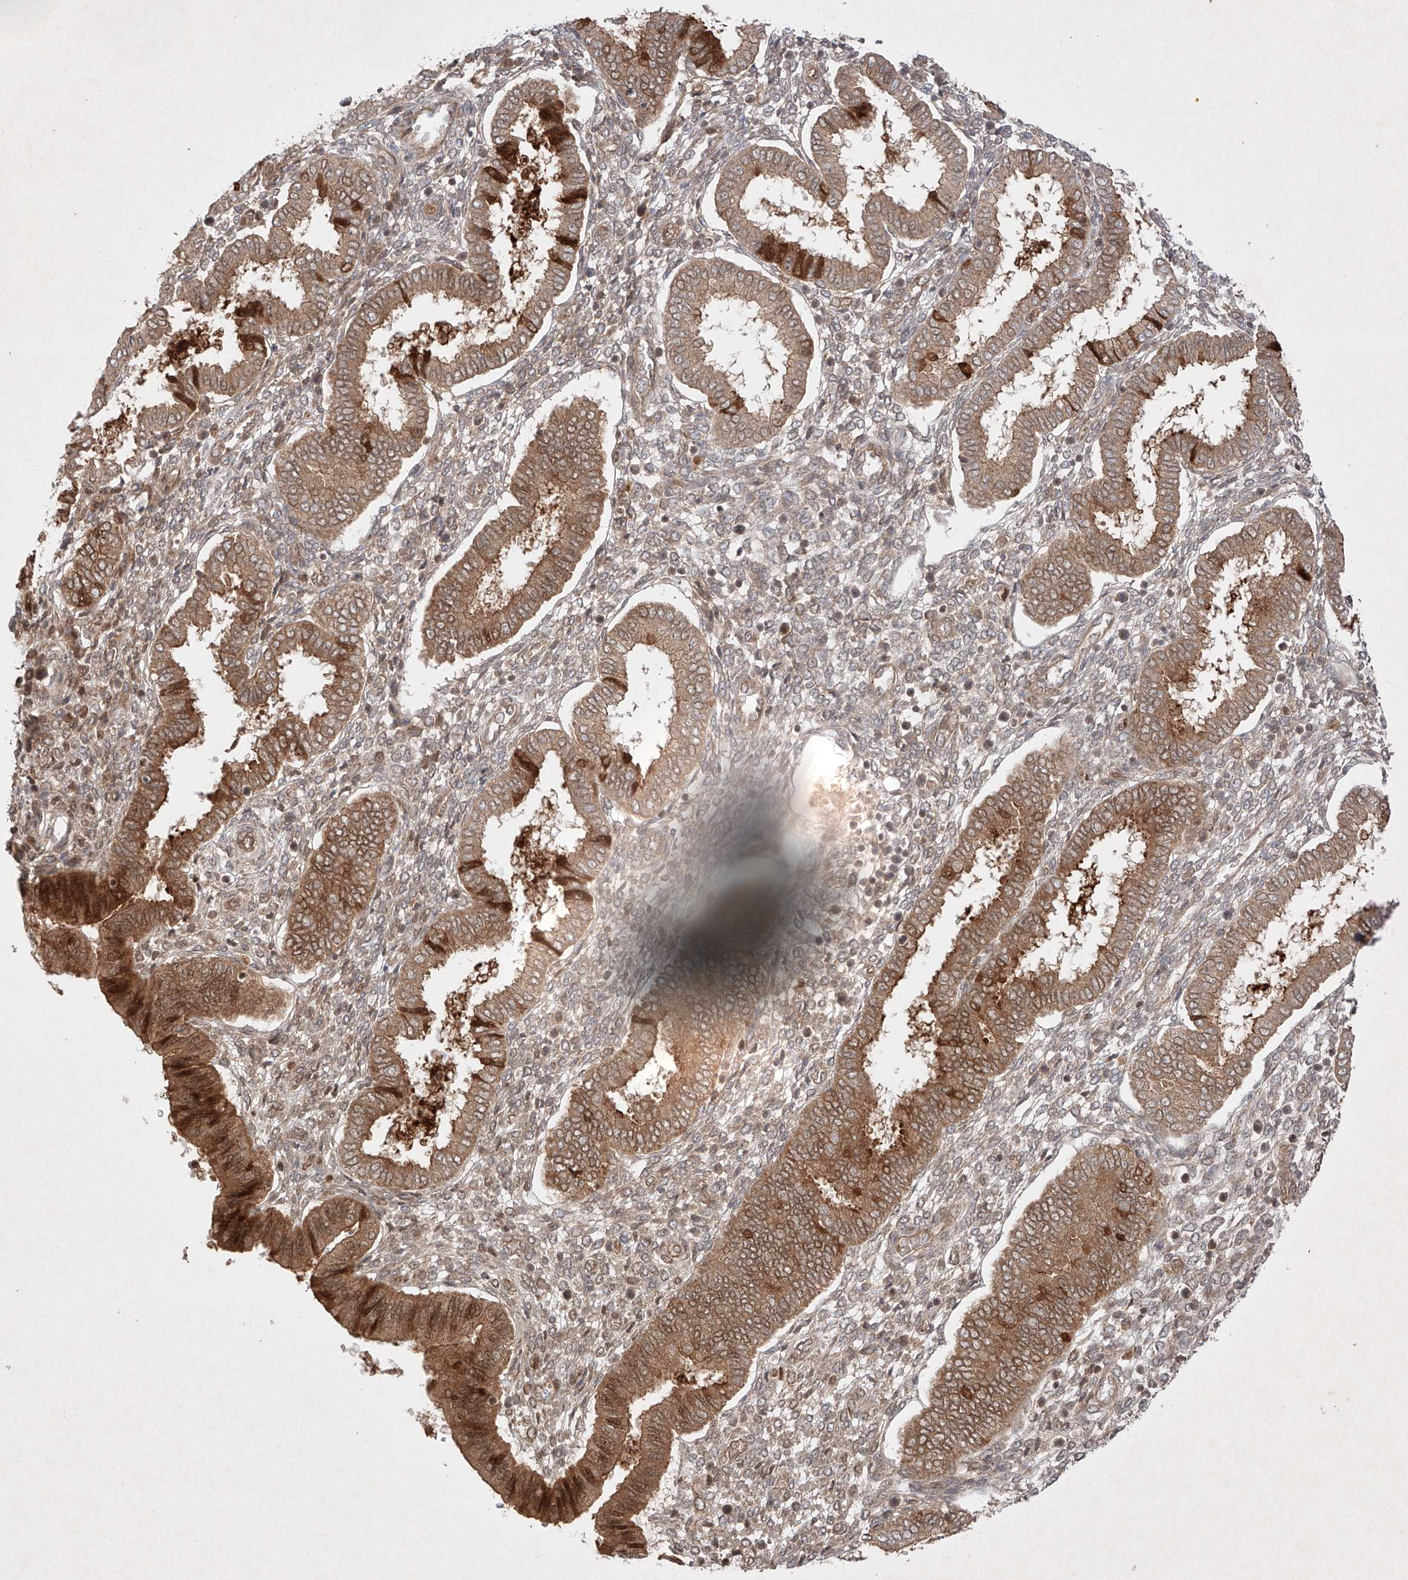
{"staining": {"intensity": "moderate", "quantity": "25%-75%", "location": "cytoplasmic/membranous,nuclear"}, "tissue": "endometrium", "cell_type": "Cells in endometrial stroma", "image_type": "normal", "snomed": [{"axis": "morphology", "description": "Normal tissue, NOS"}, {"axis": "topography", "description": "Endometrium"}], "caption": "A histopathology image showing moderate cytoplasmic/membranous,nuclear staining in approximately 25%-75% of cells in endometrial stroma in benign endometrium, as visualized by brown immunohistochemical staining.", "gene": "RNF31", "patient": {"sex": "female", "age": 24}}